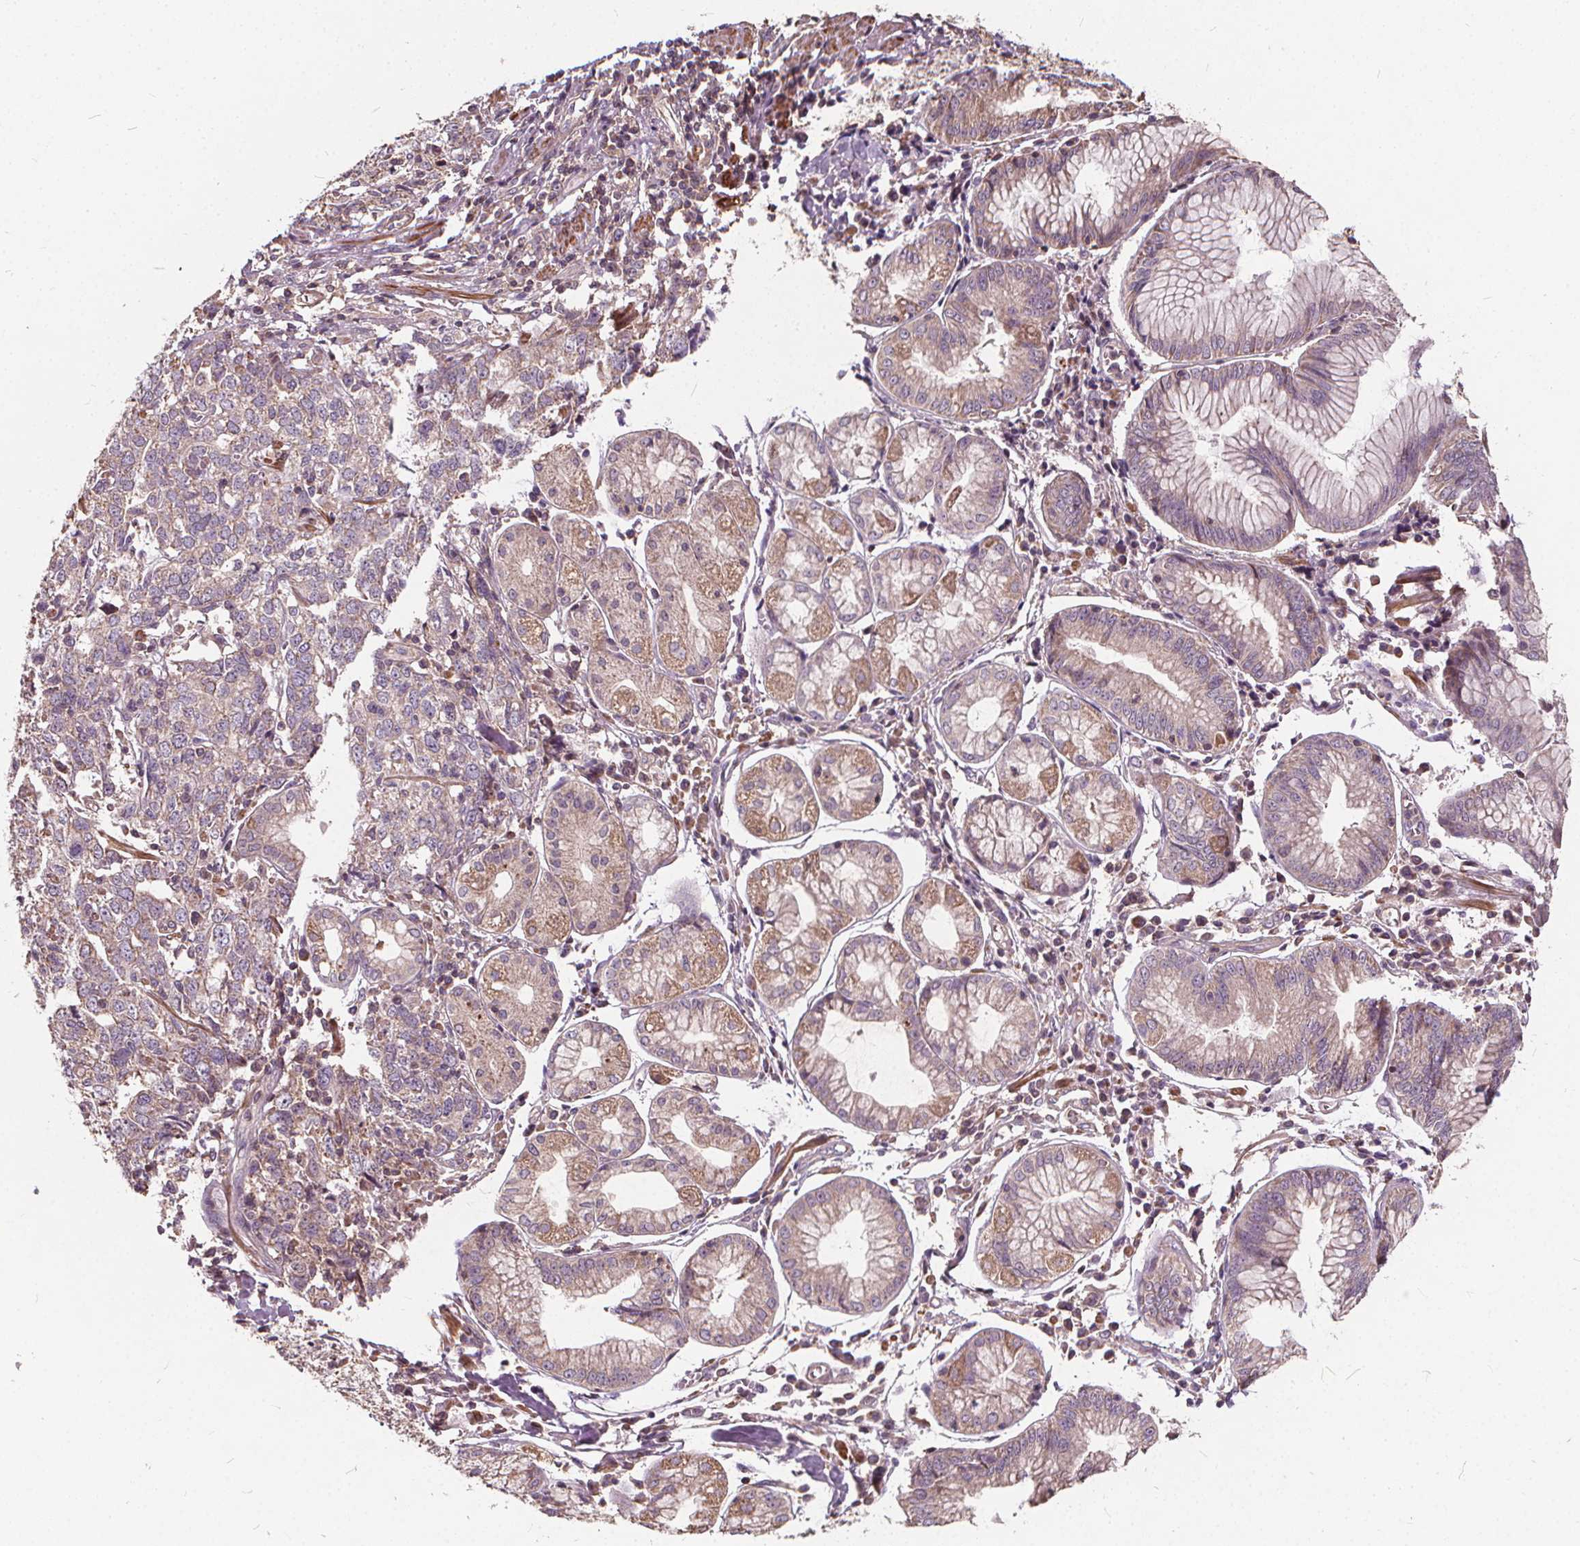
{"staining": {"intensity": "weak", "quantity": "<25%", "location": "cytoplasmic/membranous"}, "tissue": "stomach cancer", "cell_type": "Tumor cells", "image_type": "cancer", "snomed": [{"axis": "morphology", "description": "Adenocarcinoma, NOS"}, {"axis": "topography", "description": "Stomach, upper"}], "caption": "Stomach cancer (adenocarcinoma) was stained to show a protein in brown. There is no significant positivity in tumor cells.", "gene": "ORAI2", "patient": {"sex": "male", "age": 81}}